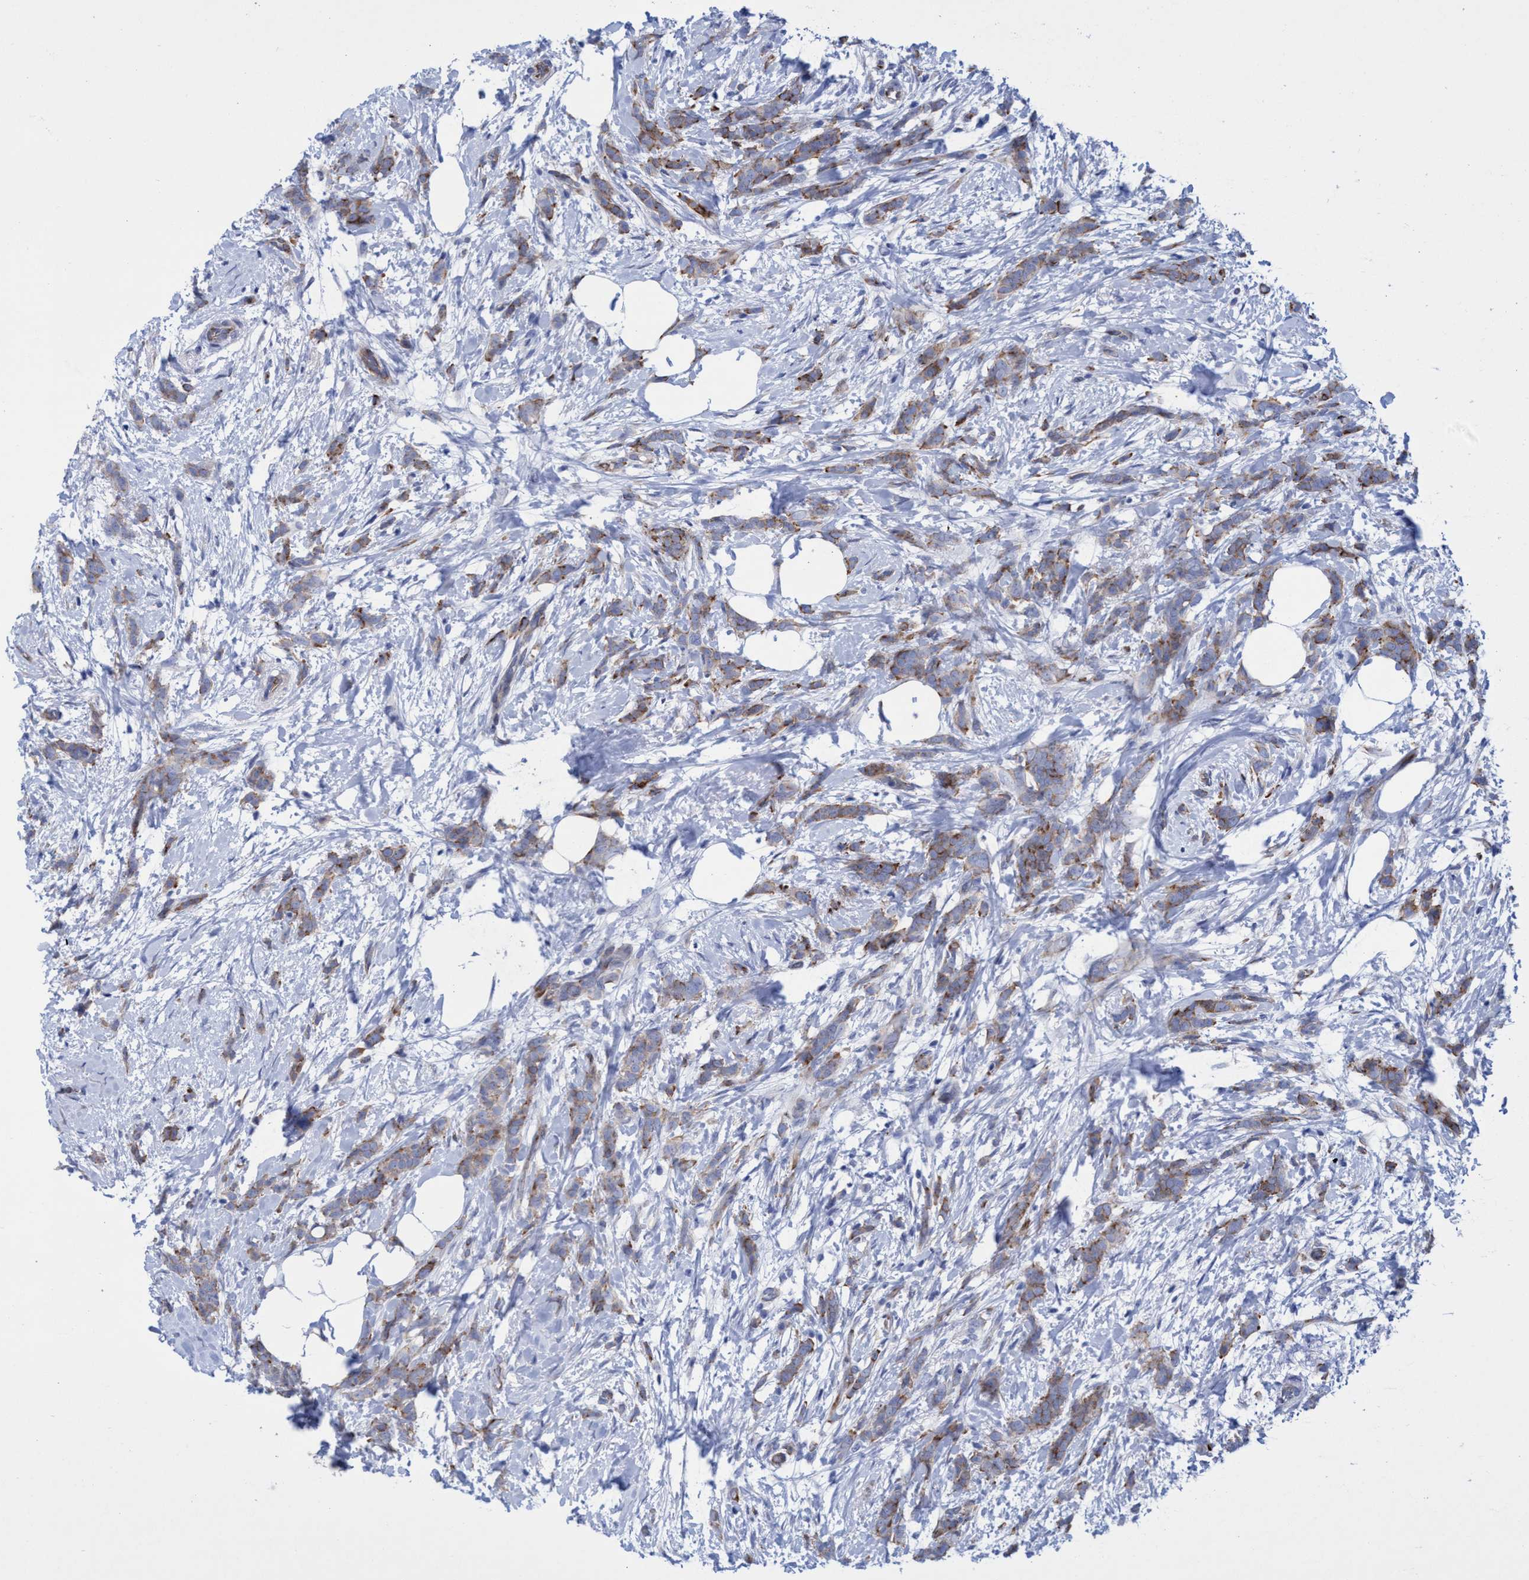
{"staining": {"intensity": "moderate", "quantity": ">75%", "location": "cytoplasmic/membranous"}, "tissue": "breast cancer", "cell_type": "Tumor cells", "image_type": "cancer", "snomed": [{"axis": "morphology", "description": "Lobular carcinoma, in situ"}, {"axis": "morphology", "description": "Lobular carcinoma"}, {"axis": "topography", "description": "Breast"}], "caption": "A medium amount of moderate cytoplasmic/membranous staining is identified in approximately >75% of tumor cells in breast cancer (lobular carcinoma in situ) tissue.", "gene": "R3HCC1", "patient": {"sex": "female", "age": 41}}